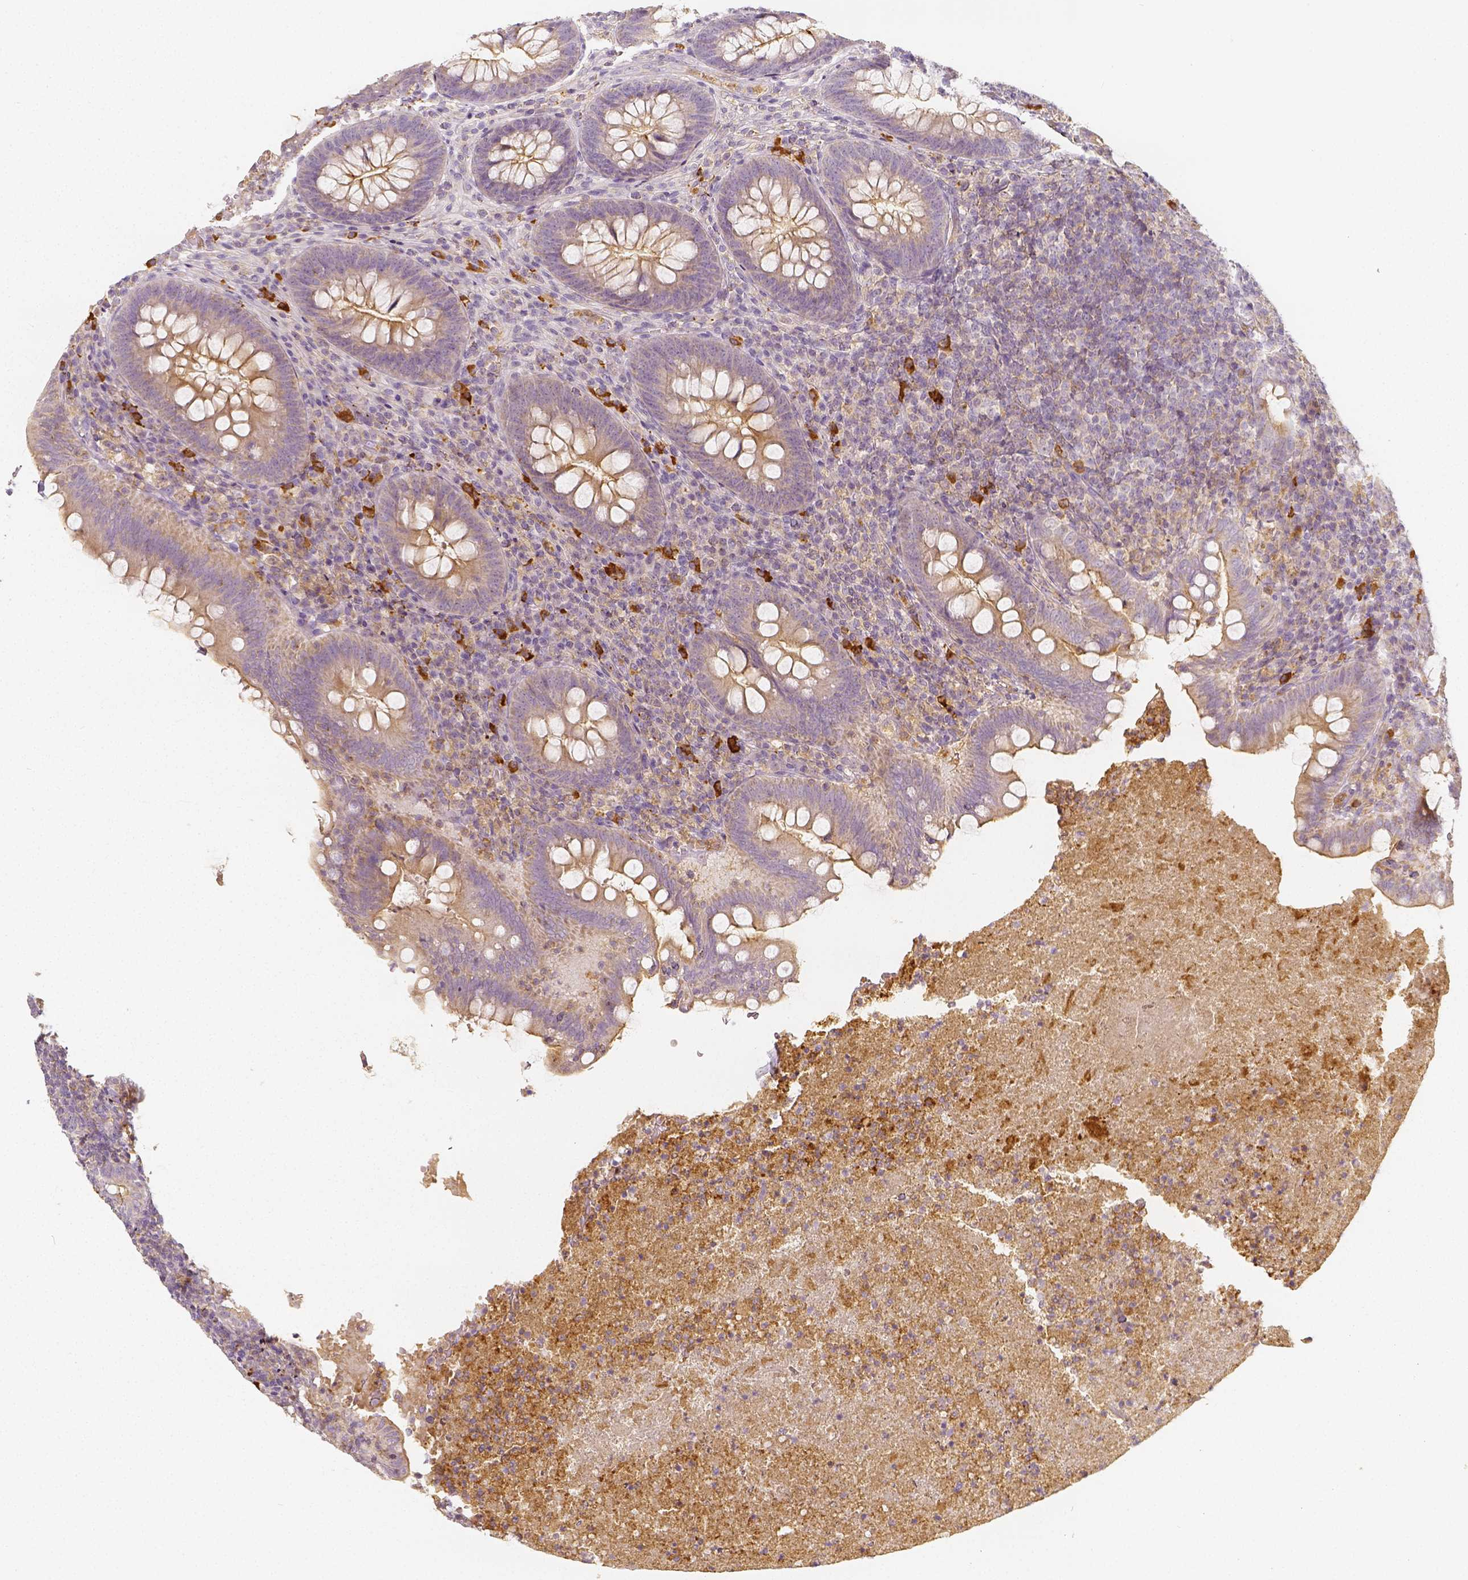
{"staining": {"intensity": "moderate", "quantity": "25%-75%", "location": "cytoplasmic/membranous"}, "tissue": "appendix", "cell_type": "Glandular cells", "image_type": "normal", "snomed": [{"axis": "morphology", "description": "Normal tissue, NOS"}, {"axis": "topography", "description": "Appendix"}], "caption": "Immunohistochemistry (IHC) (DAB) staining of benign human appendix exhibits moderate cytoplasmic/membranous protein staining in about 25%-75% of glandular cells. Immunohistochemistry (IHC) stains the protein in brown and the nuclei are stained blue.", "gene": "PTPRJ", "patient": {"sex": "male", "age": 47}}